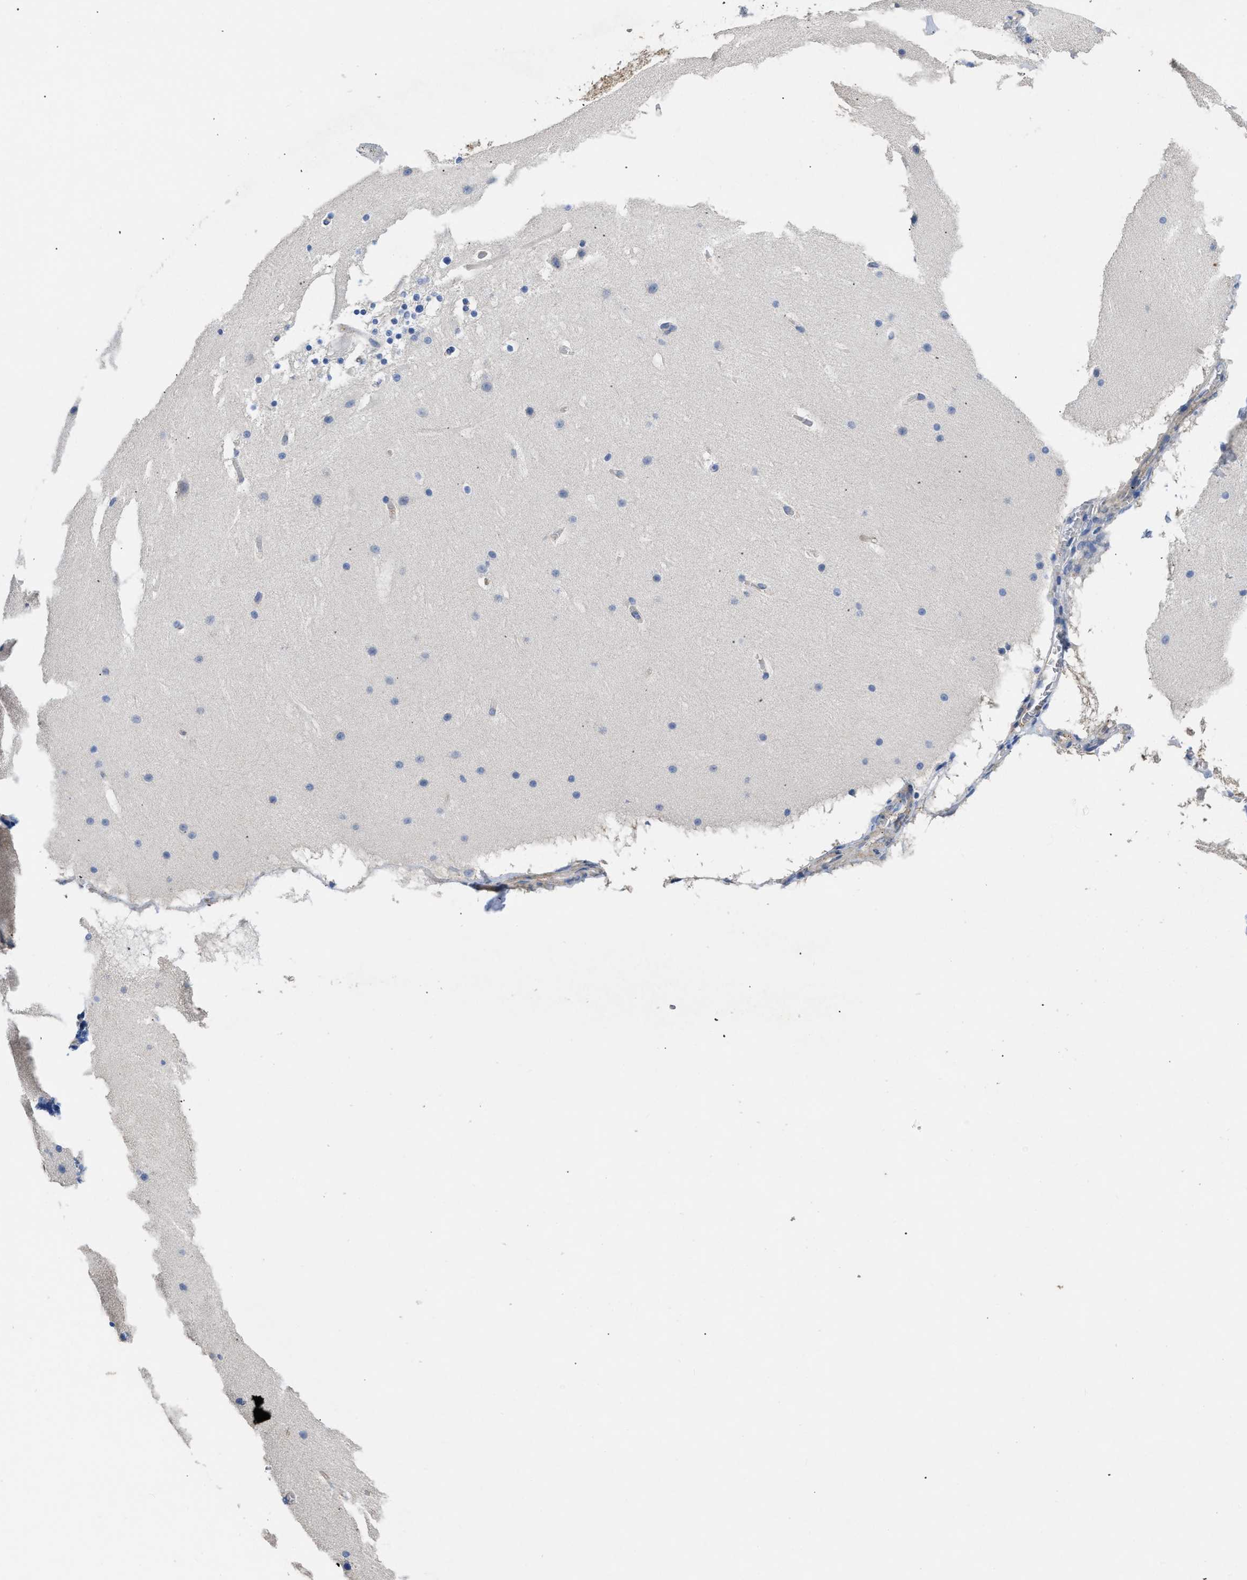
{"staining": {"intensity": "negative", "quantity": "none", "location": "none"}, "tissue": "cerebellum", "cell_type": "Cells in granular layer", "image_type": "normal", "snomed": [{"axis": "morphology", "description": "Normal tissue, NOS"}, {"axis": "topography", "description": "Cerebellum"}], "caption": "A histopathology image of cerebellum stained for a protein exhibits no brown staining in cells in granular layer. (DAB (3,3'-diaminobenzidine) immunohistochemistry (IHC) visualized using brightfield microscopy, high magnification).", "gene": "USP4", "patient": {"sex": "male", "age": 45}}